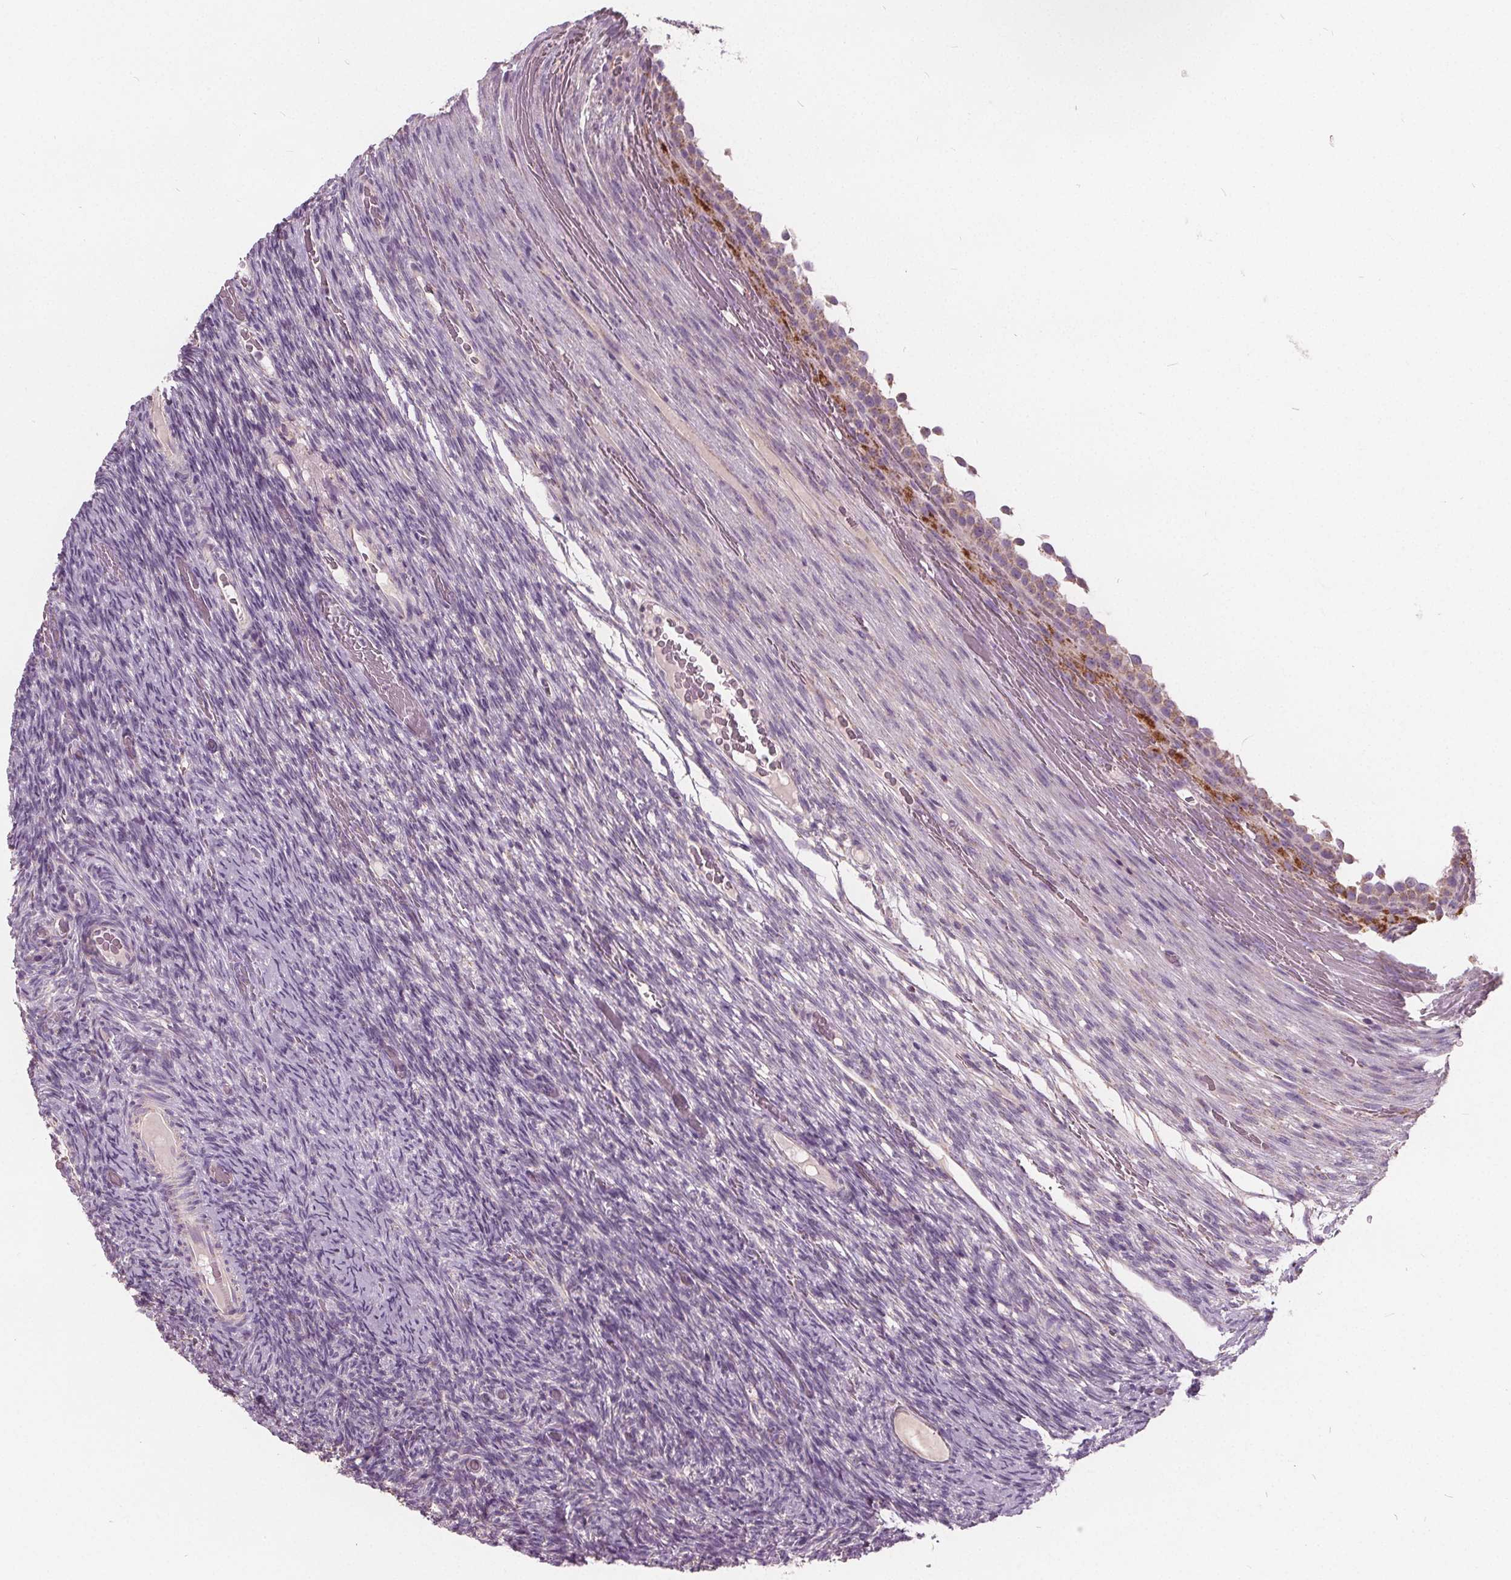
{"staining": {"intensity": "moderate", "quantity": "25%-75%", "location": "cytoplasmic/membranous"}, "tissue": "ovary", "cell_type": "Follicle cells", "image_type": "normal", "snomed": [{"axis": "morphology", "description": "Normal tissue, NOS"}, {"axis": "topography", "description": "Ovary"}], "caption": "The micrograph shows immunohistochemical staining of benign ovary. There is moderate cytoplasmic/membranous positivity is present in approximately 25%-75% of follicle cells.", "gene": "ECI2", "patient": {"sex": "female", "age": 34}}